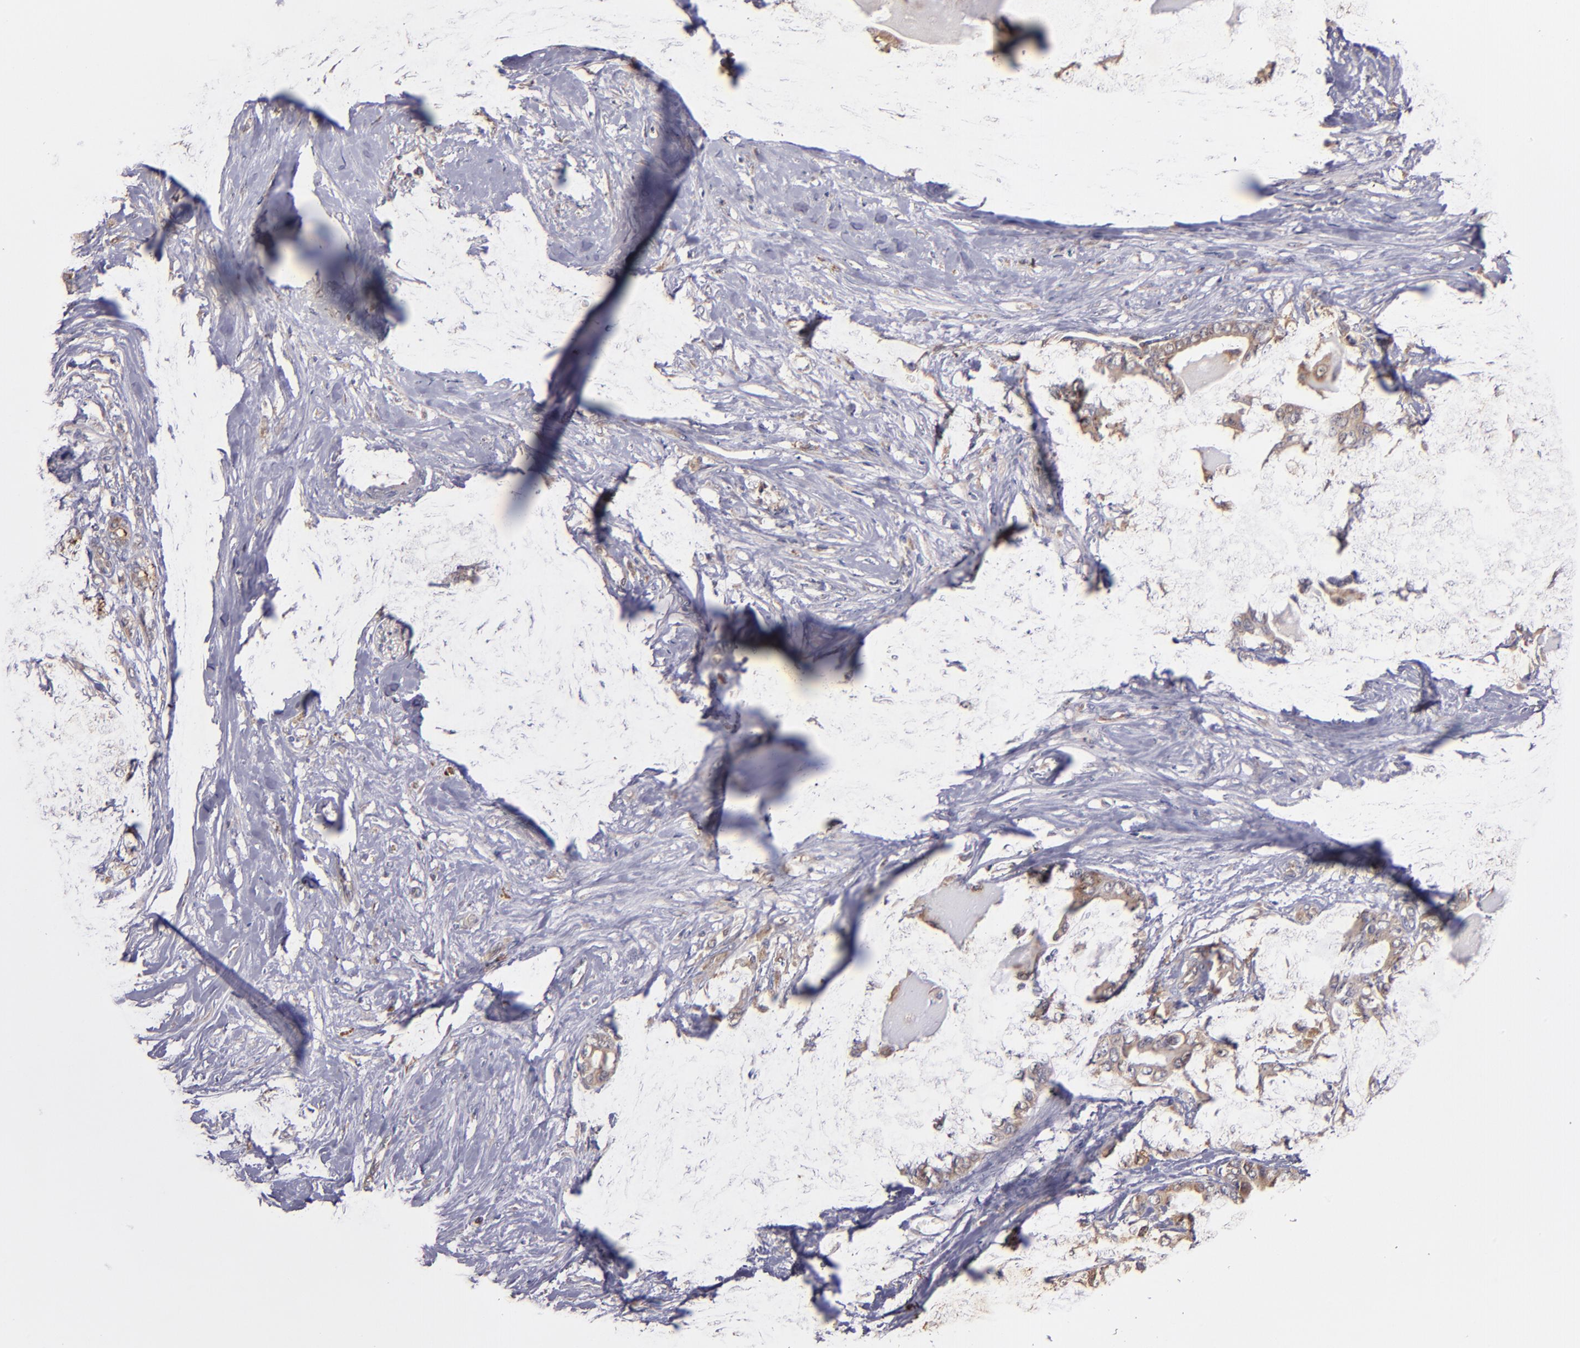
{"staining": {"intensity": "weak", "quantity": ">75%", "location": "cytoplasmic/membranous"}, "tissue": "pancreatic cancer", "cell_type": "Tumor cells", "image_type": "cancer", "snomed": [{"axis": "morphology", "description": "Adenocarcinoma, NOS"}, {"axis": "topography", "description": "Pancreas"}], "caption": "Pancreatic cancer (adenocarcinoma) stained with a brown dye demonstrates weak cytoplasmic/membranous positive positivity in approximately >75% of tumor cells.", "gene": "IFIH1", "patient": {"sex": "male", "age": 63}}